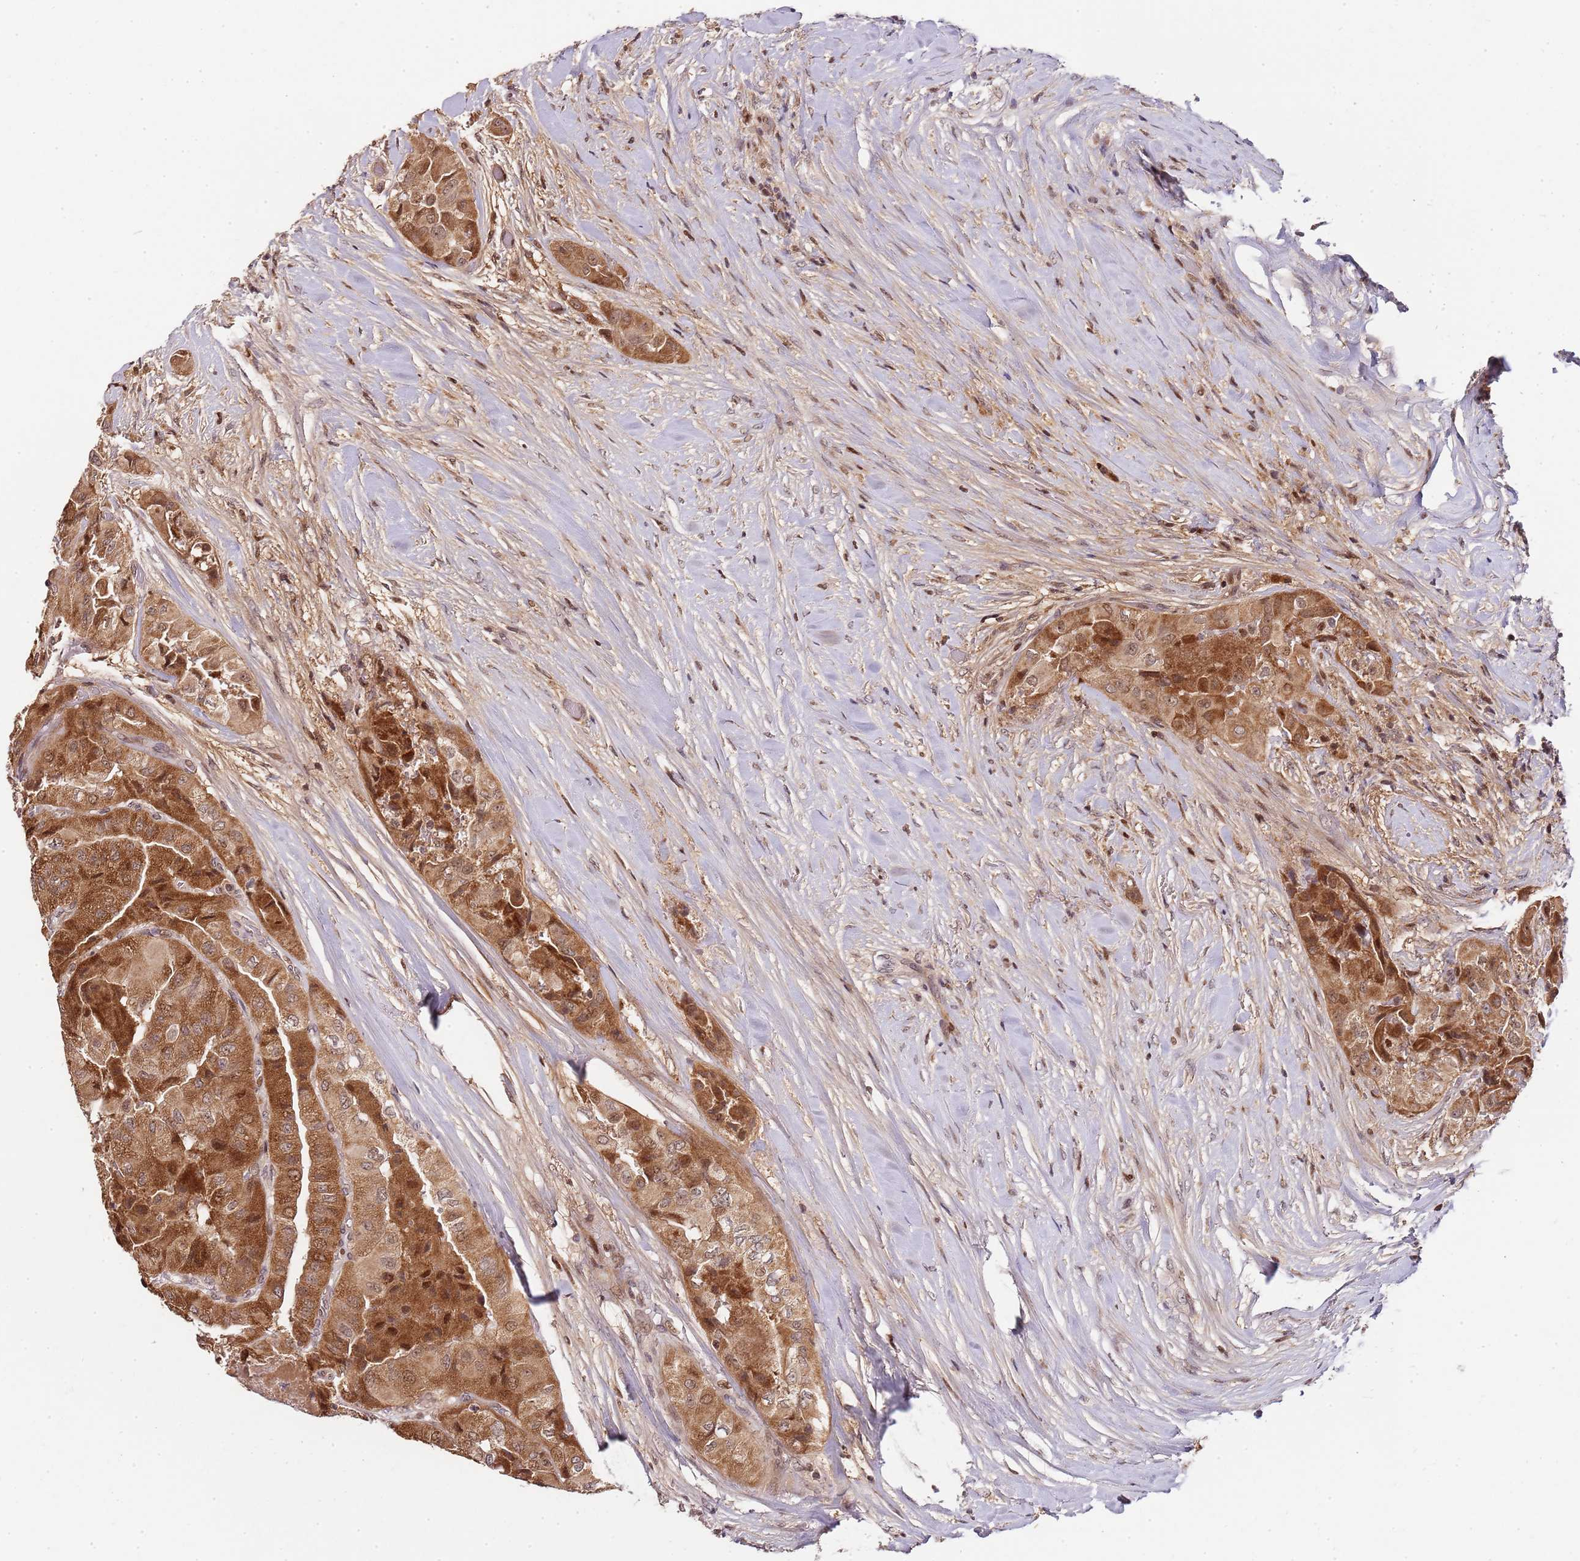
{"staining": {"intensity": "strong", "quantity": ">75%", "location": "cytoplasmic/membranous"}, "tissue": "thyroid cancer", "cell_type": "Tumor cells", "image_type": "cancer", "snomed": [{"axis": "morphology", "description": "Normal tissue, NOS"}, {"axis": "morphology", "description": "Papillary adenocarcinoma, NOS"}, {"axis": "topography", "description": "Thyroid gland"}], "caption": "Strong cytoplasmic/membranous expression for a protein is seen in approximately >75% of tumor cells of thyroid cancer using immunohistochemistry (IHC).", "gene": "EDC3", "patient": {"sex": "female", "age": 59}}